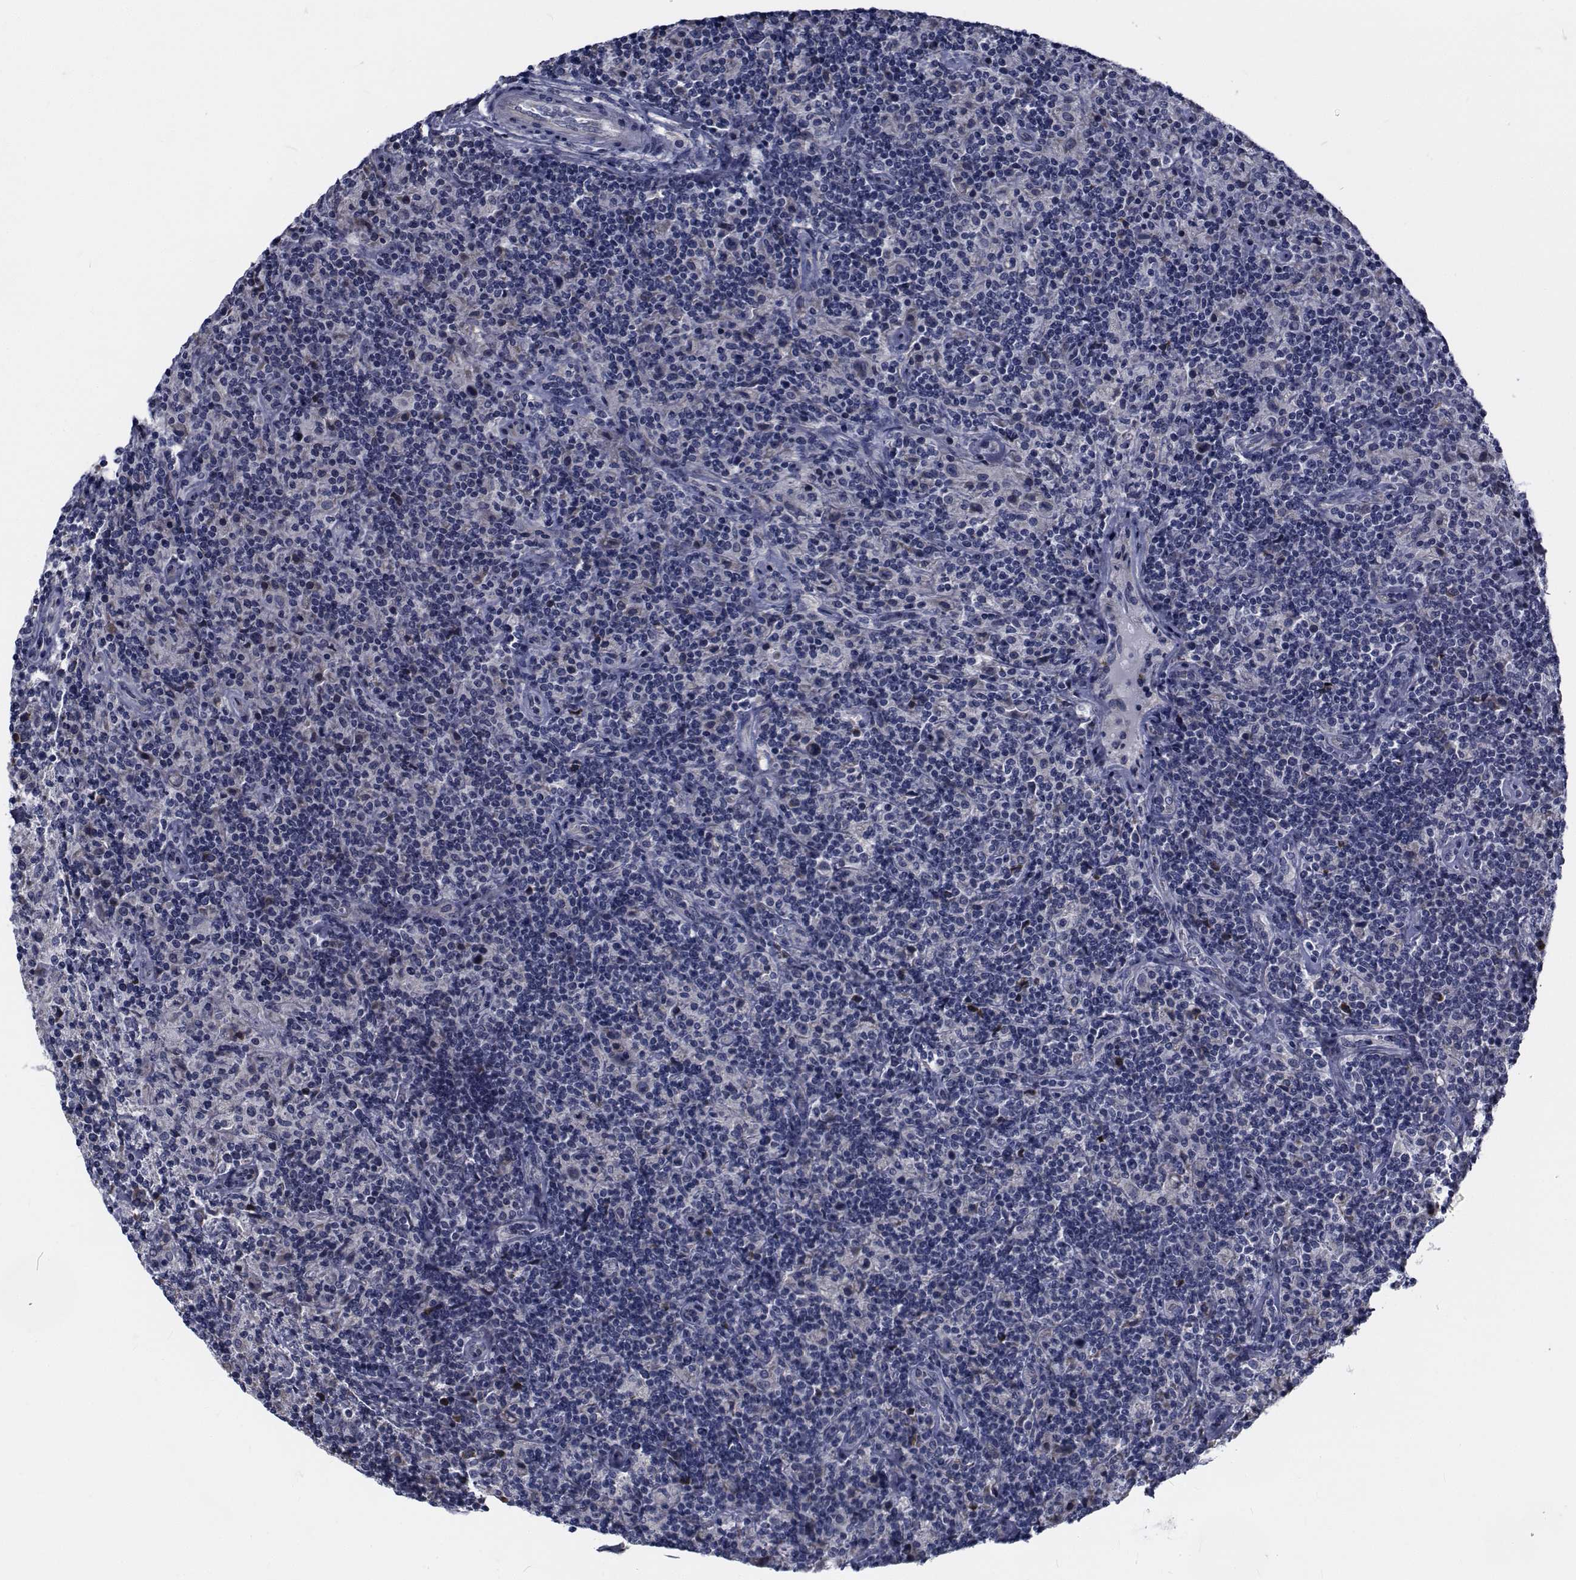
{"staining": {"intensity": "negative", "quantity": "none", "location": "none"}, "tissue": "lymphoma", "cell_type": "Tumor cells", "image_type": "cancer", "snomed": [{"axis": "morphology", "description": "Hodgkin's disease, NOS"}, {"axis": "topography", "description": "Lymph node"}], "caption": "DAB (3,3'-diaminobenzidine) immunohistochemical staining of human lymphoma exhibits no significant expression in tumor cells.", "gene": "TTBK1", "patient": {"sex": "male", "age": 70}}